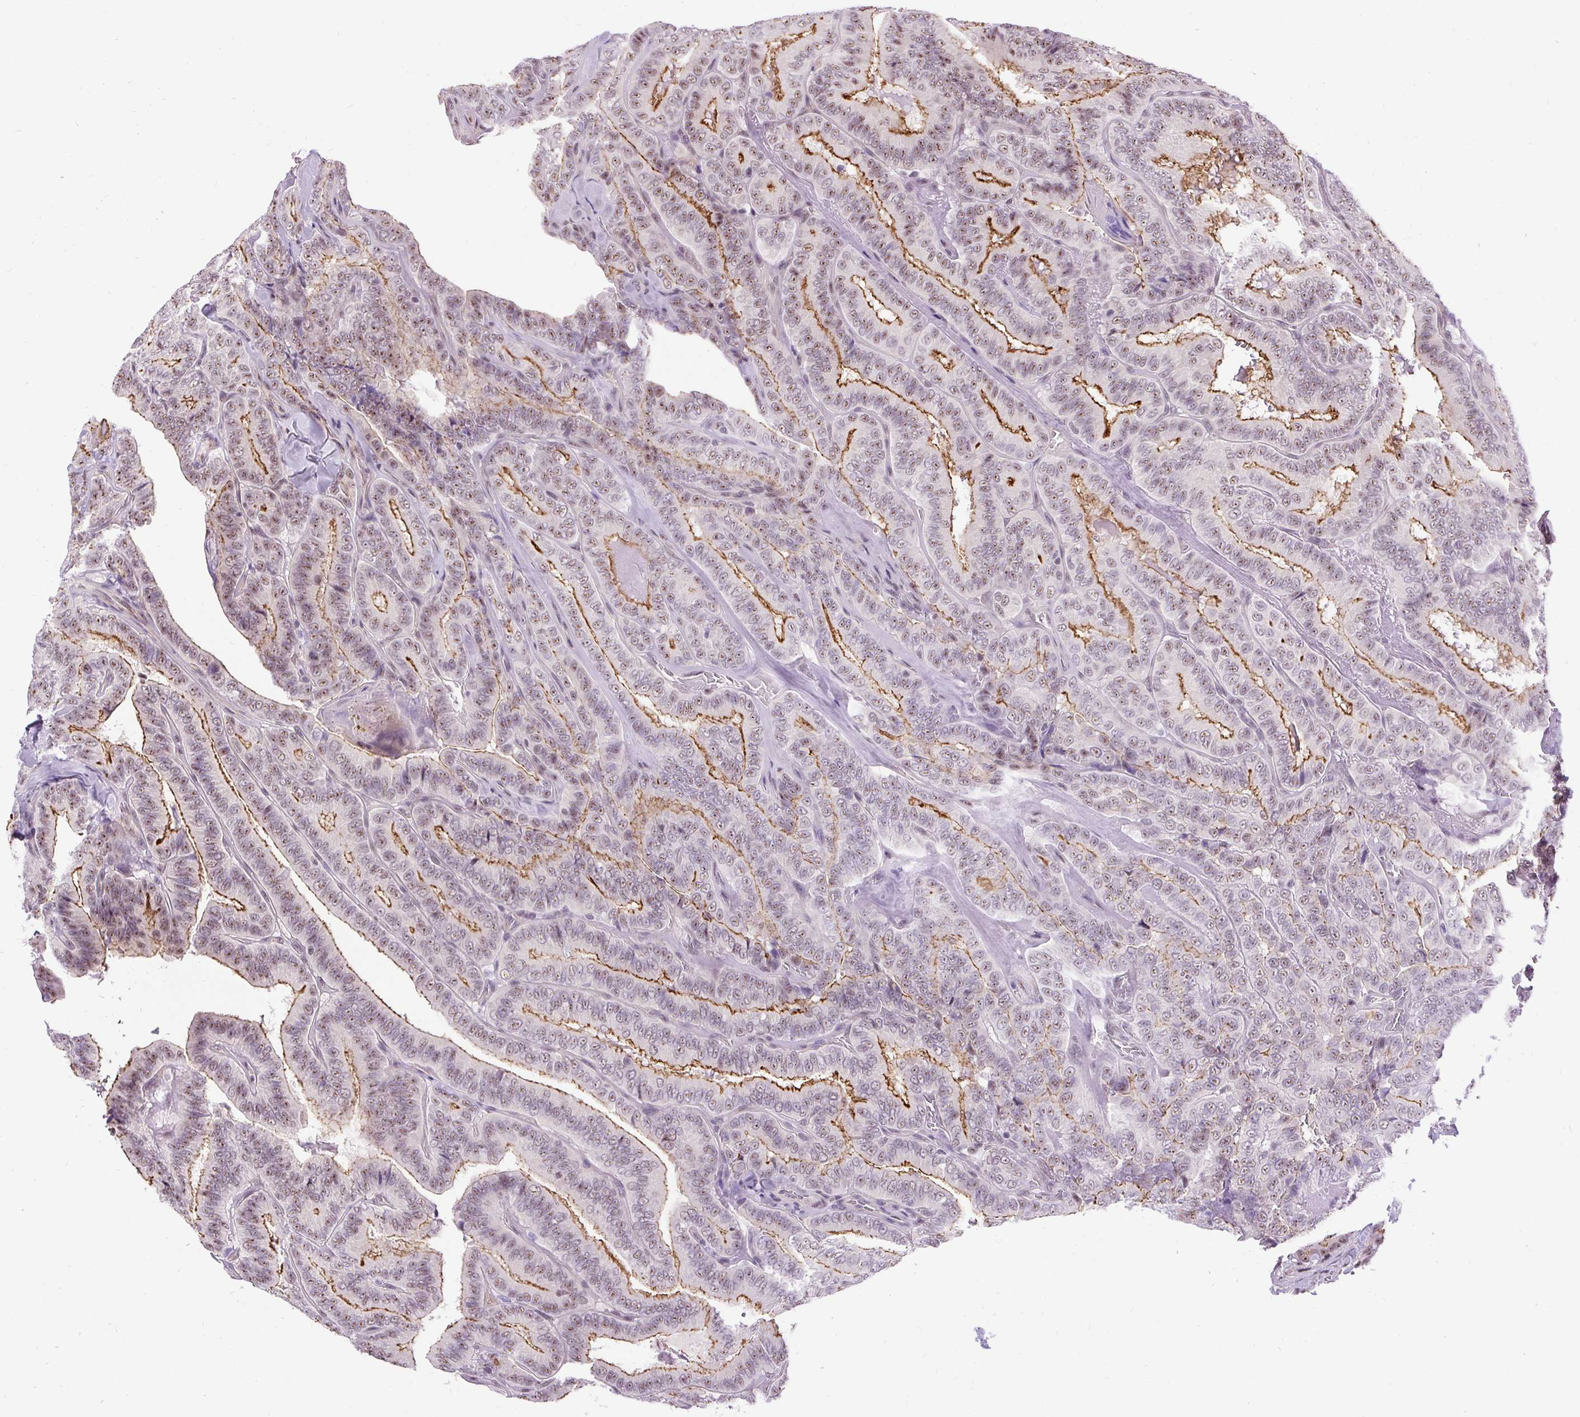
{"staining": {"intensity": "strong", "quantity": "25%-75%", "location": "cytoplasmic/membranous,nuclear"}, "tissue": "thyroid cancer", "cell_type": "Tumor cells", "image_type": "cancer", "snomed": [{"axis": "morphology", "description": "Papillary adenocarcinoma, NOS"}, {"axis": "topography", "description": "Thyroid gland"}], "caption": "Immunohistochemistry photomicrograph of neoplastic tissue: thyroid cancer (papillary adenocarcinoma) stained using immunohistochemistry (IHC) displays high levels of strong protein expression localized specifically in the cytoplasmic/membranous and nuclear of tumor cells, appearing as a cytoplasmic/membranous and nuclear brown color.", "gene": "SMC5", "patient": {"sex": "male", "age": 61}}